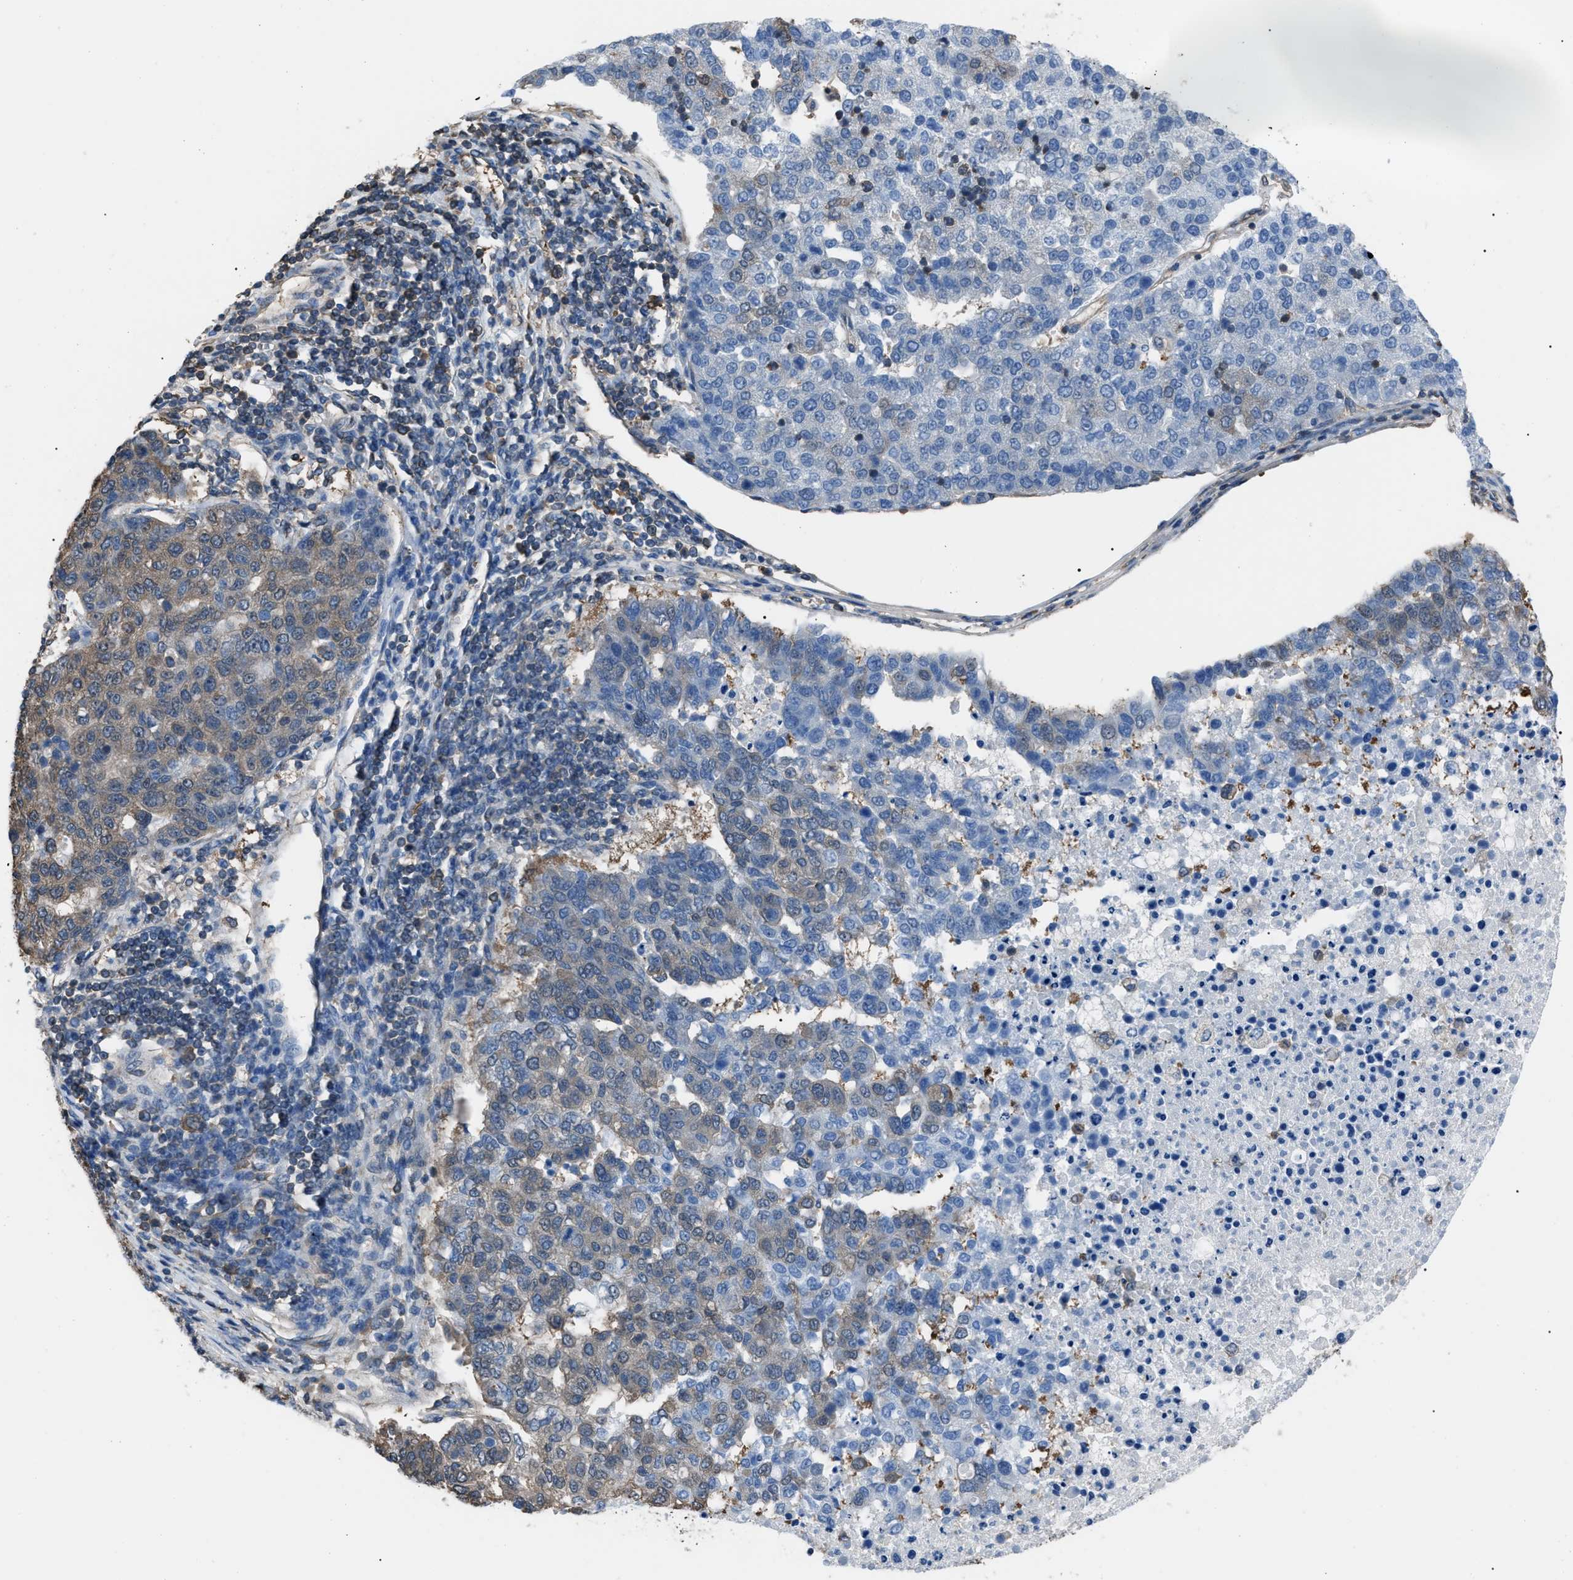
{"staining": {"intensity": "weak", "quantity": "<25%", "location": "cytoplasmic/membranous"}, "tissue": "pancreatic cancer", "cell_type": "Tumor cells", "image_type": "cancer", "snomed": [{"axis": "morphology", "description": "Adenocarcinoma, NOS"}, {"axis": "topography", "description": "Pancreas"}], "caption": "High magnification brightfield microscopy of pancreatic cancer stained with DAB (brown) and counterstained with hematoxylin (blue): tumor cells show no significant expression. (Immunohistochemistry, brightfield microscopy, high magnification).", "gene": "PDCD5", "patient": {"sex": "female", "age": 61}}